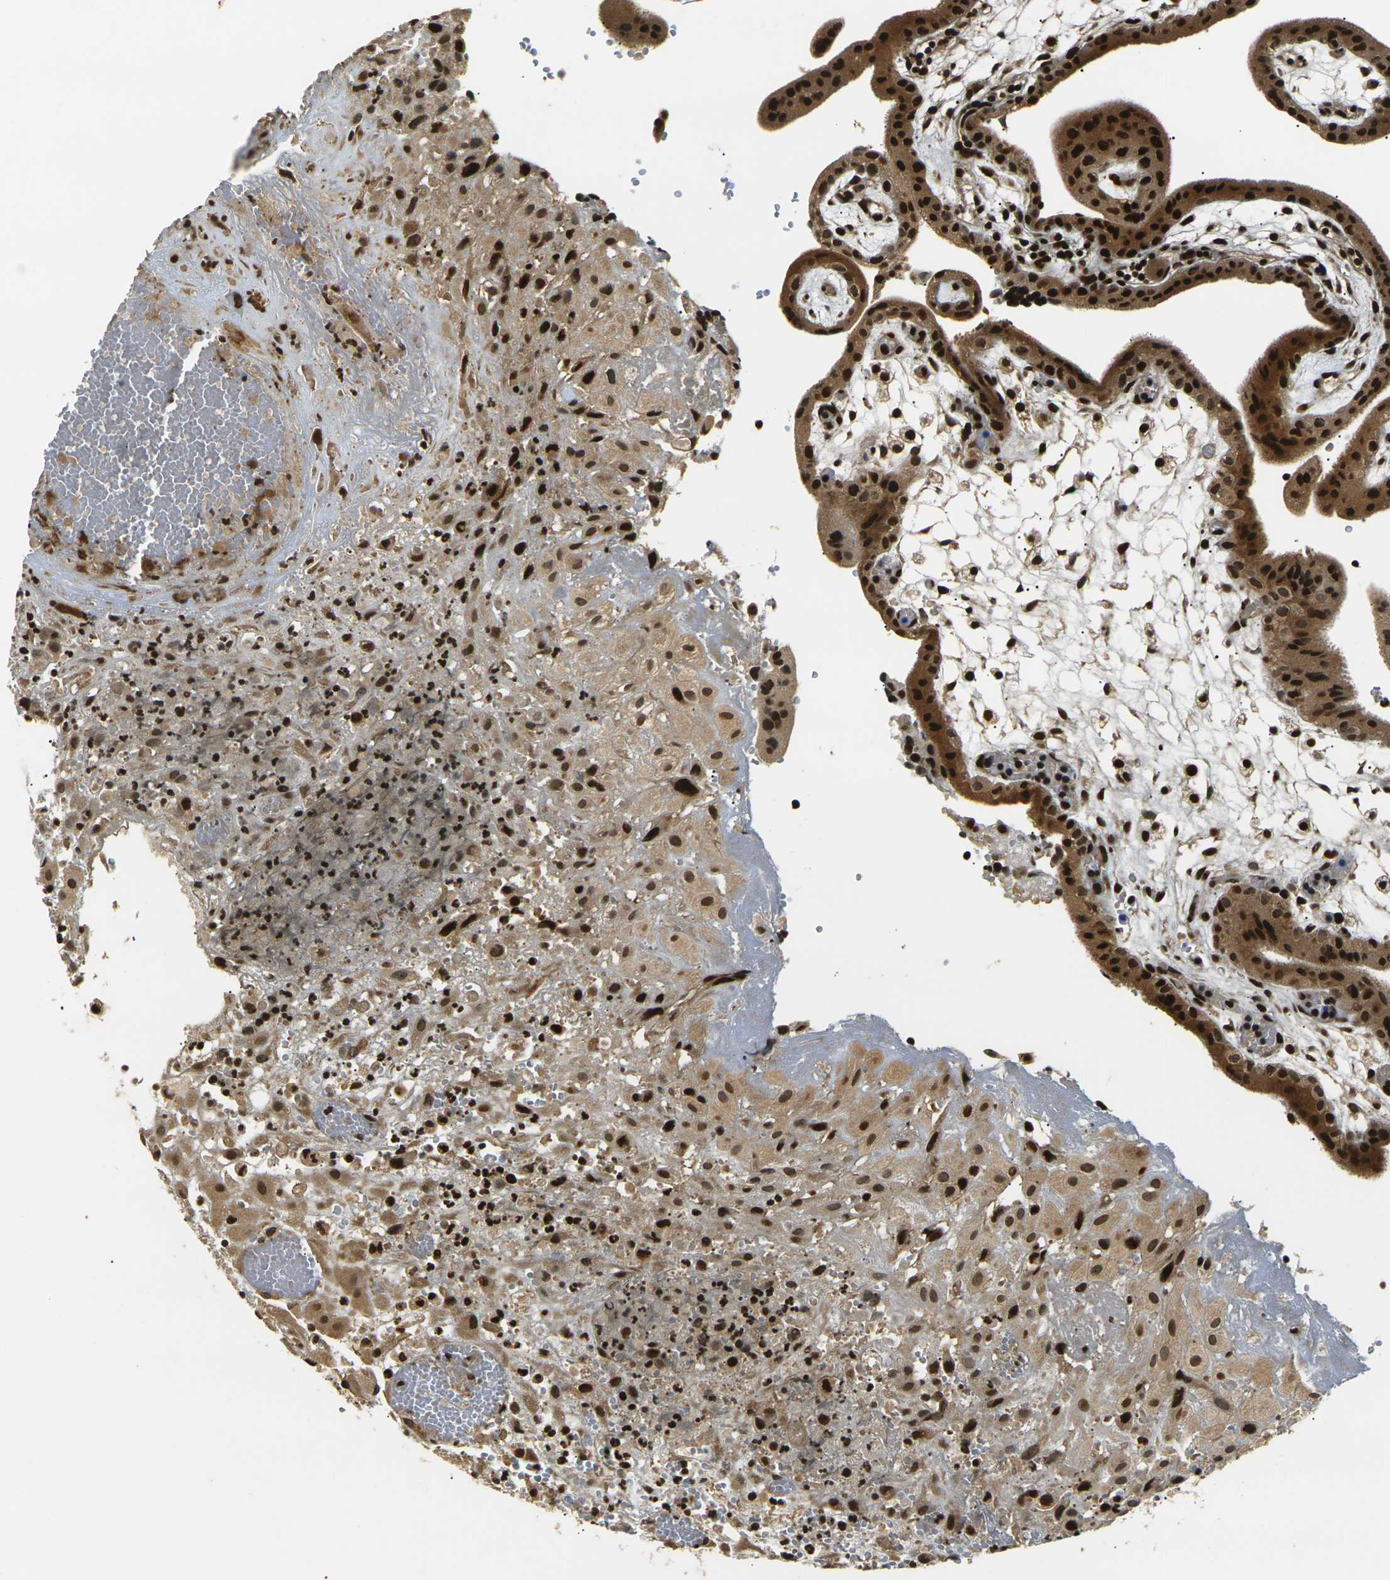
{"staining": {"intensity": "strong", "quantity": ">75%", "location": "cytoplasmic/membranous,nuclear"}, "tissue": "placenta", "cell_type": "Decidual cells", "image_type": "normal", "snomed": [{"axis": "morphology", "description": "Normal tissue, NOS"}, {"axis": "topography", "description": "Placenta"}], "caption": "DAB immunohistochemical staining of normal placenta exhibits strong cytoplasmic/membranous,nuclear protein staining in approximately >75% of decidual cells.", "gene": "ACTL6A", "patient": {"sex": "female", "age": 18}}